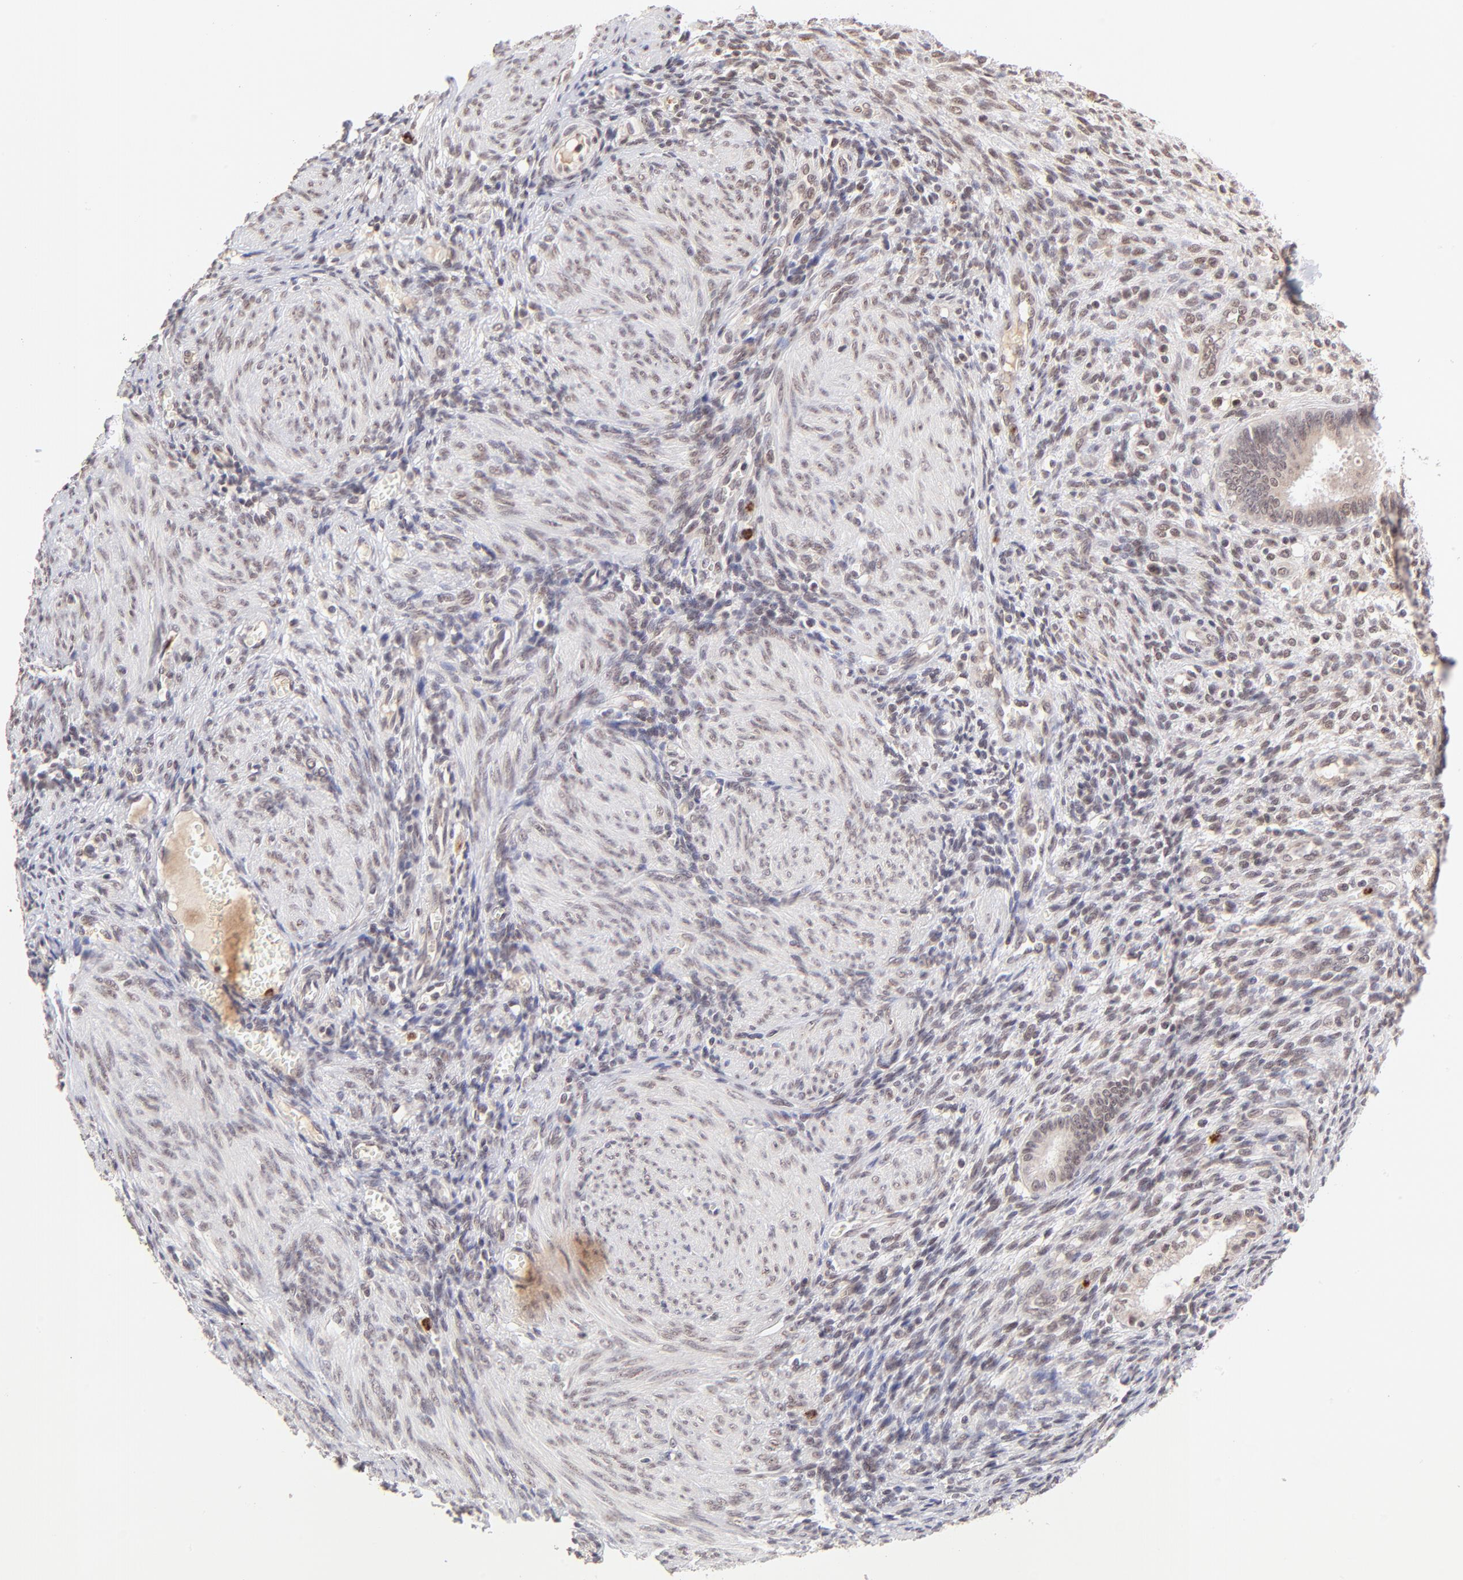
{"staining": {"intensity": "weak", "quantity": "25%-75%", "location": "cytoplasmic/membranous"}, "tissue": "endometrium", "cell_type": "Cells in endometrial stroma", "image_type": "normal", "snomed": [{"axis": "morphology", "description": "Normal tissue, NOS"}, {"axis": "topography", "description": "Endometrium"}], "caption": "DAB immunohistochemical staining of normal human endometrium exhibits weak cytoplasmic/membranous protein staining in about 25%-75% of cells in endometrial stroma. The staining is performed using DAB (3,3'-diaminobenzidine) brown chromogen to label protein expression. The nuclei are counter-stained blue using hematoxylin.", "gene": "MED12", "patient": {"sex": "female", "age": 72}}